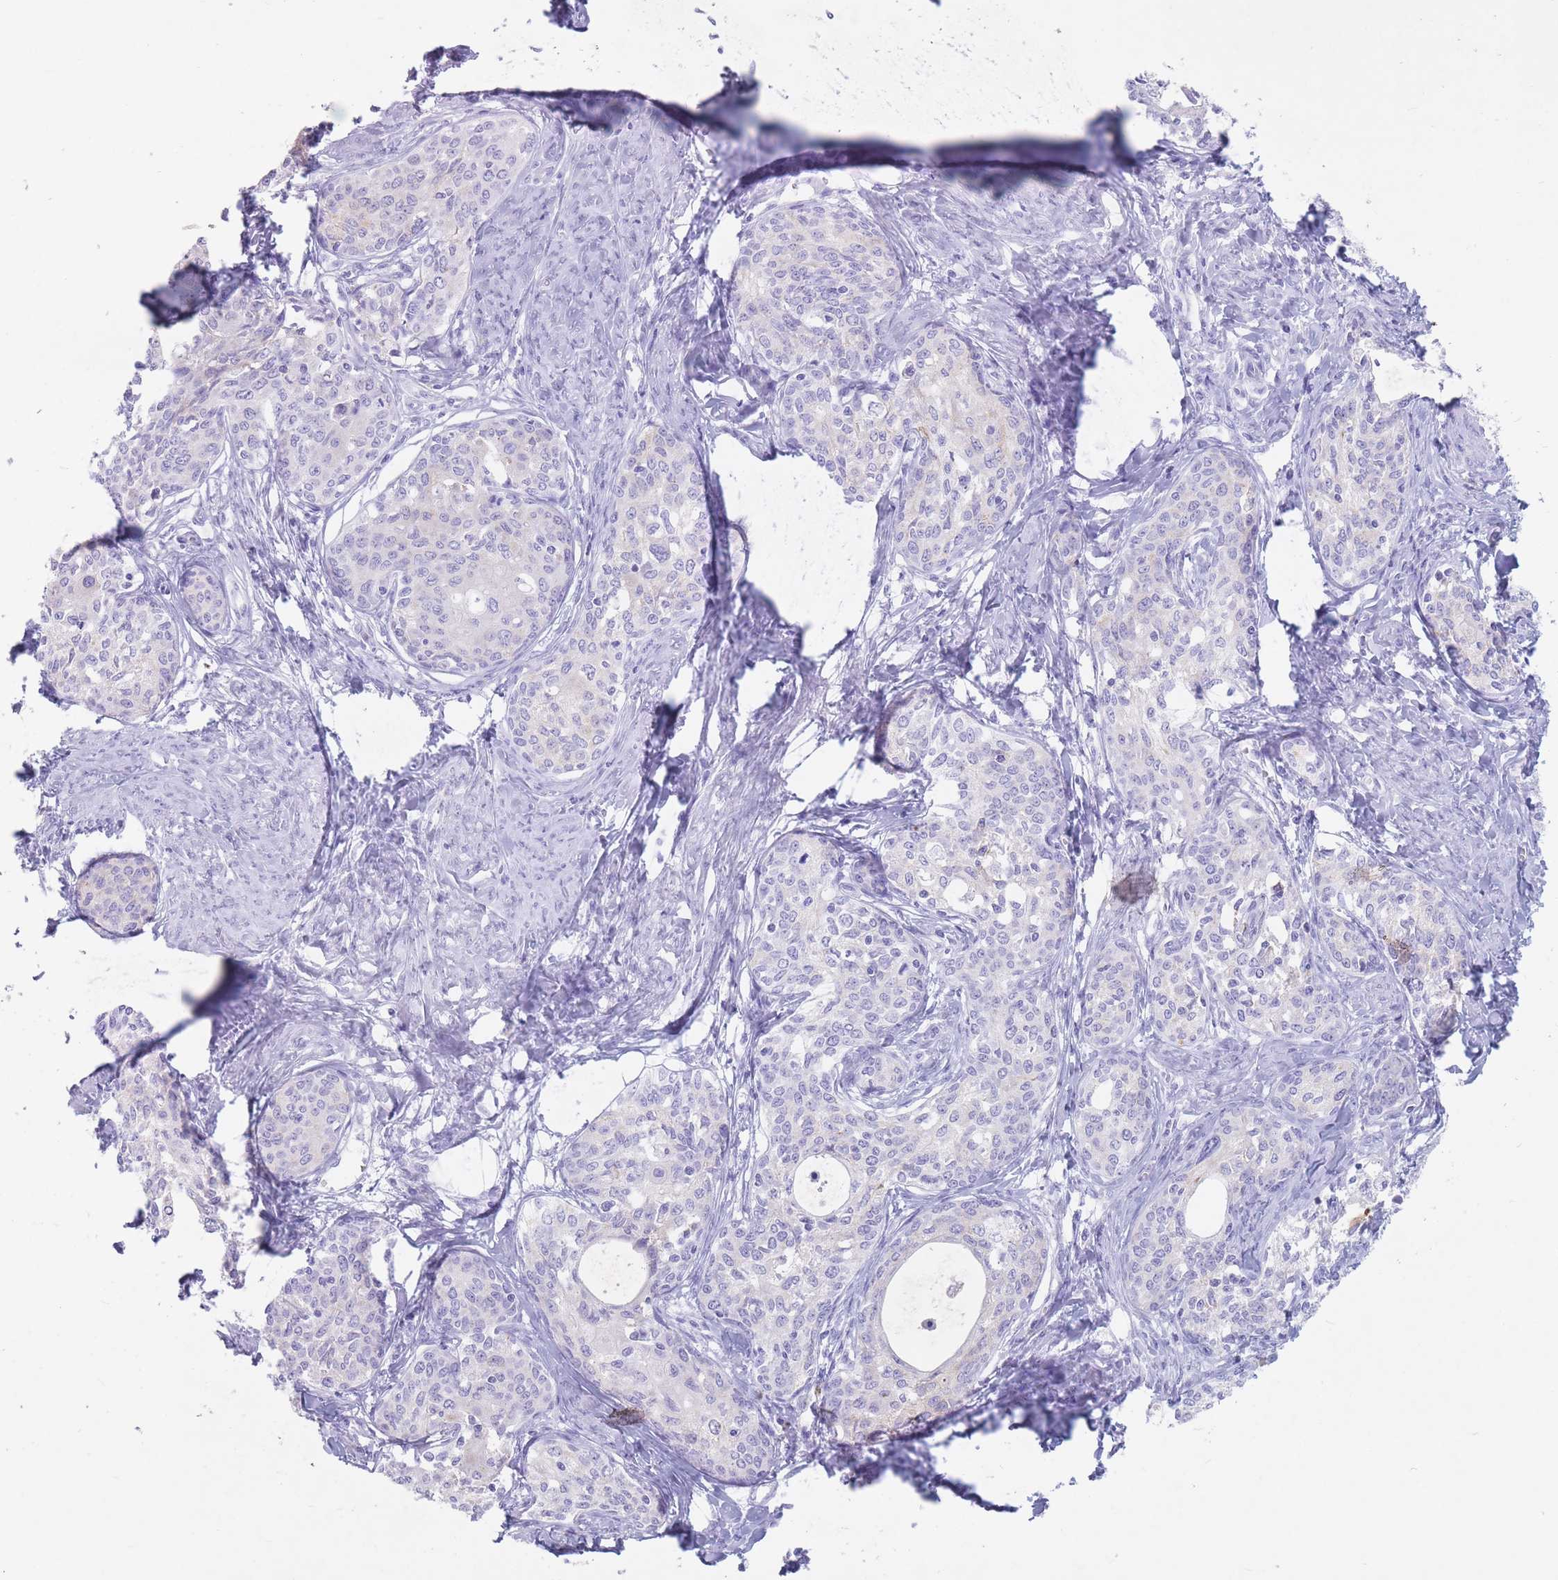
{"staining": {"intensity": "negative", "quantity": "none", "location": "none"}, "tissue": "cervical cancer", "cell_type": "Tumor cells", "image_type": "cancer", "snomed": [{"axis": "morphology", "description": "Squamous cell carcinoma, NOS"}, {"axis": "morphology", "description": "Adenocarcinoma, NOS"}, {"axis": "topography", "description": "Cervix"}], "caption": "Tumor cells show no significant positivity in squamous cell carcinoma (cervical).", "gene": "ST3GAL5", "patient": {"sex": "female", "age": 52}}